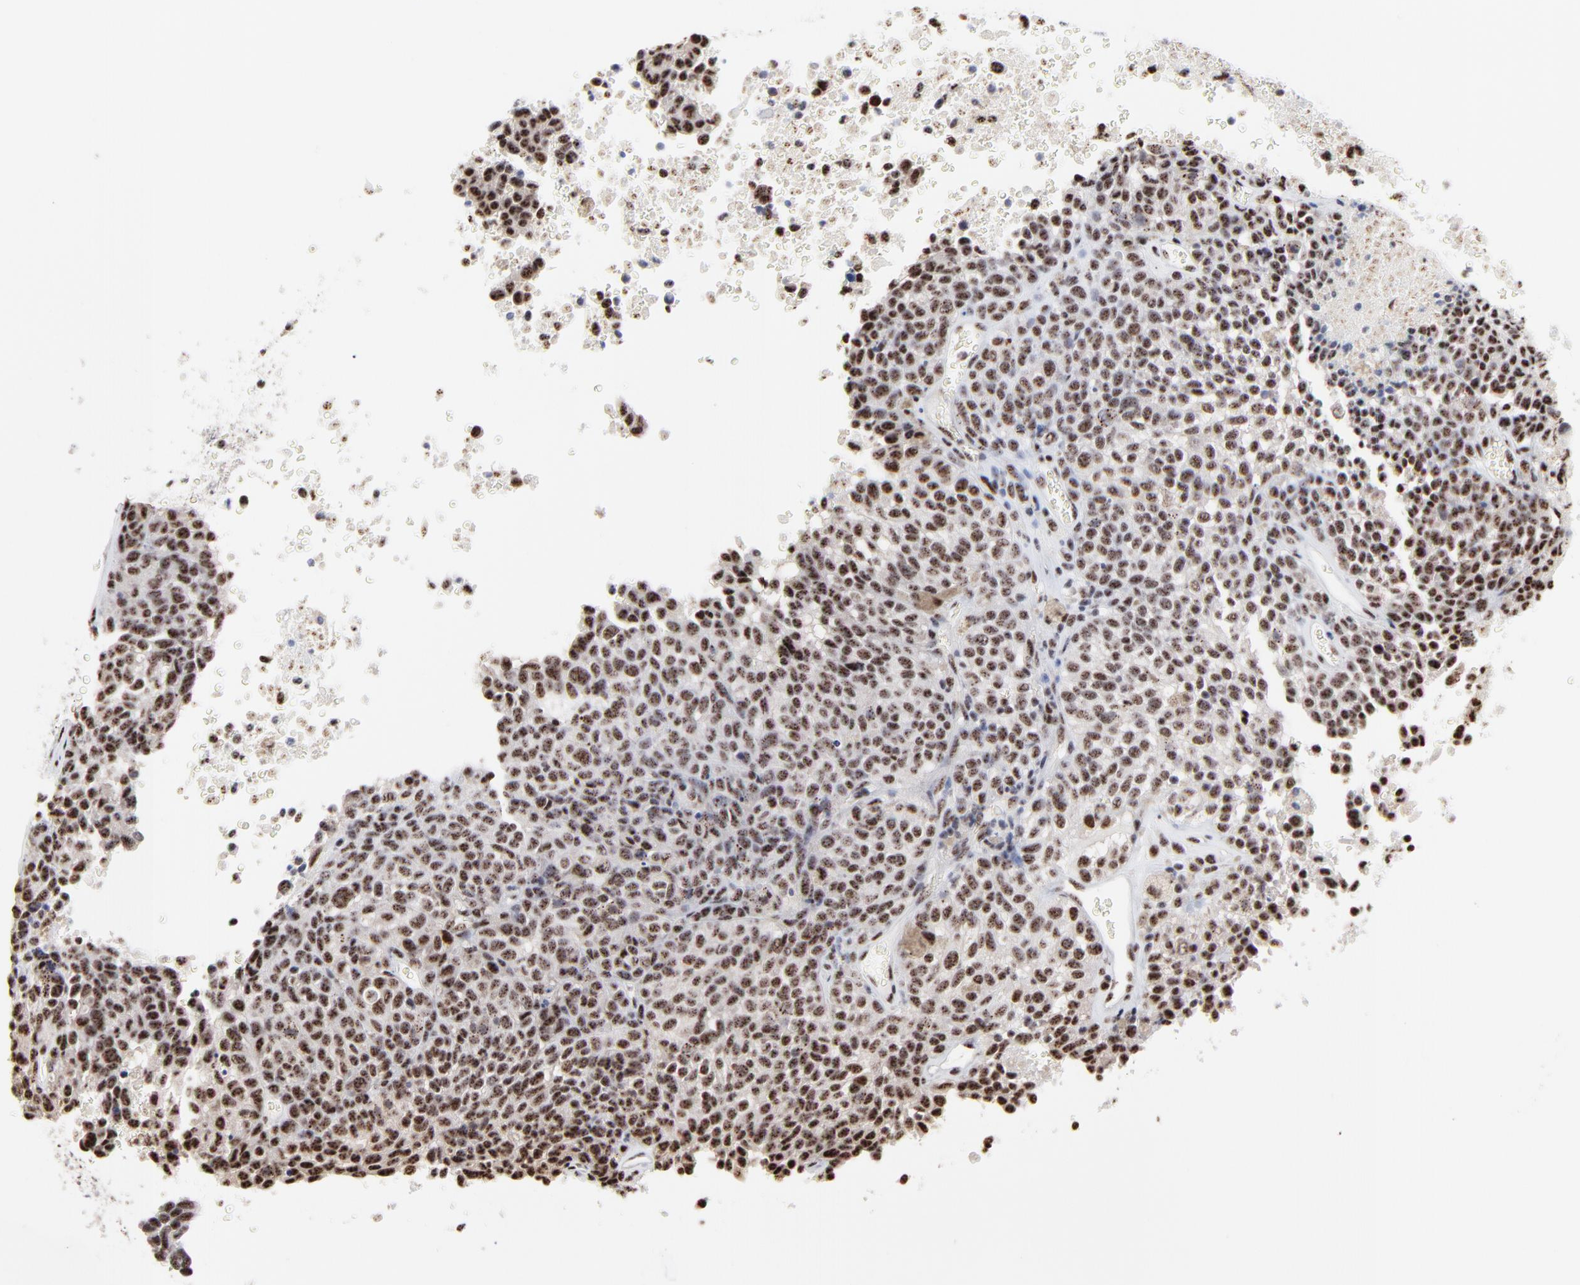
{"staining": {"intensity": "weak", "quantity": ">75%", "location": "nuclear"}, "tissue": "melanoma", "cell_type": "Tumor cells", "image_type": "cancer", "snomed": [{"axis": "morphology", "description": "Malignant melanoma, Metastatic site"}, {"axis": "topography", "description": "Cerebral cortex"}], "caption": "Protein analysis of melanoma tissue demonstrates weak nuclear expression in about >75% of tumor cells.", "gene": "MBD4", "patient": {"sex": "female", "age": 52}}